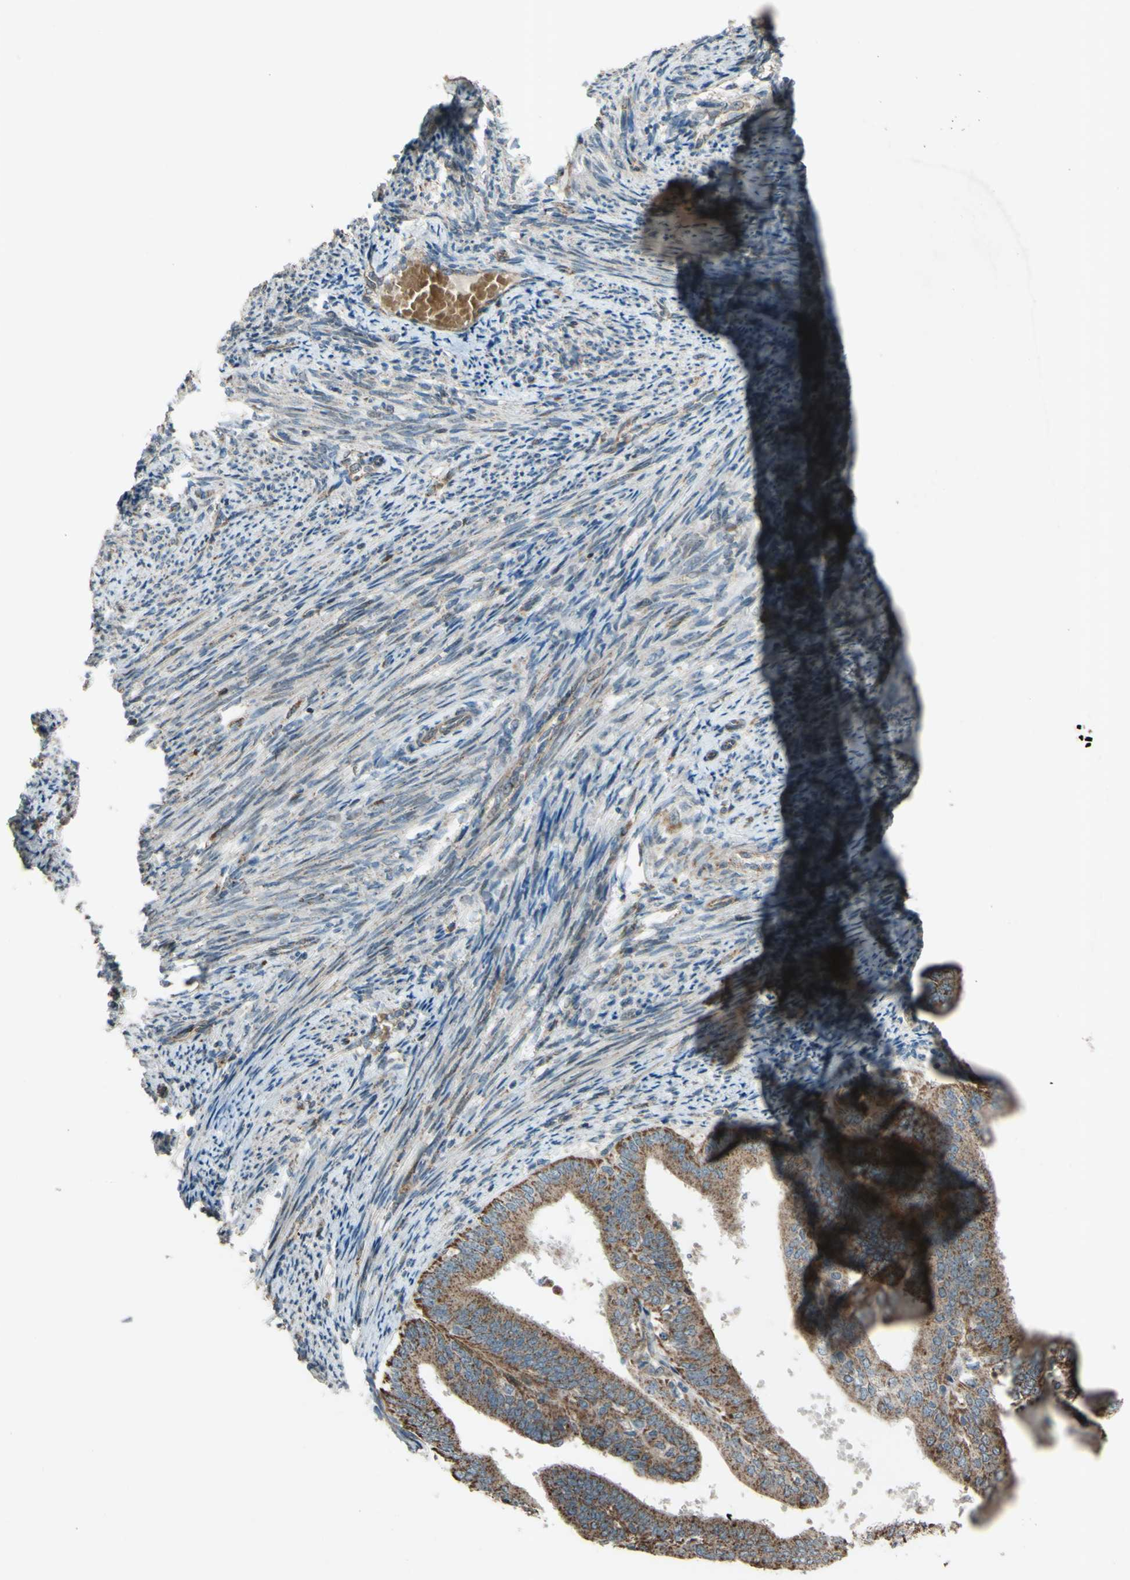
{"staining": {"intensity": "moderate", "quantity": ">75%", "location": "cytoplasmic/membranous"}, "tissue": "endometrial cancer", "cell_type": "Tumor cells", "image_type": "cancer", "snomed": [{"axis": "morphology", "description": "Adenocarcinoma, NOS"}, {"axis": "topography", "description": "Endometrium"}], "caption": "Tumor cells reveal moderate cytoplasmic/membranous staining in approximately >75% of cells in adenocarcinoma (endometrial).", "gene": "ACOT8", "patient": {"sex": "female", "age": 63}}